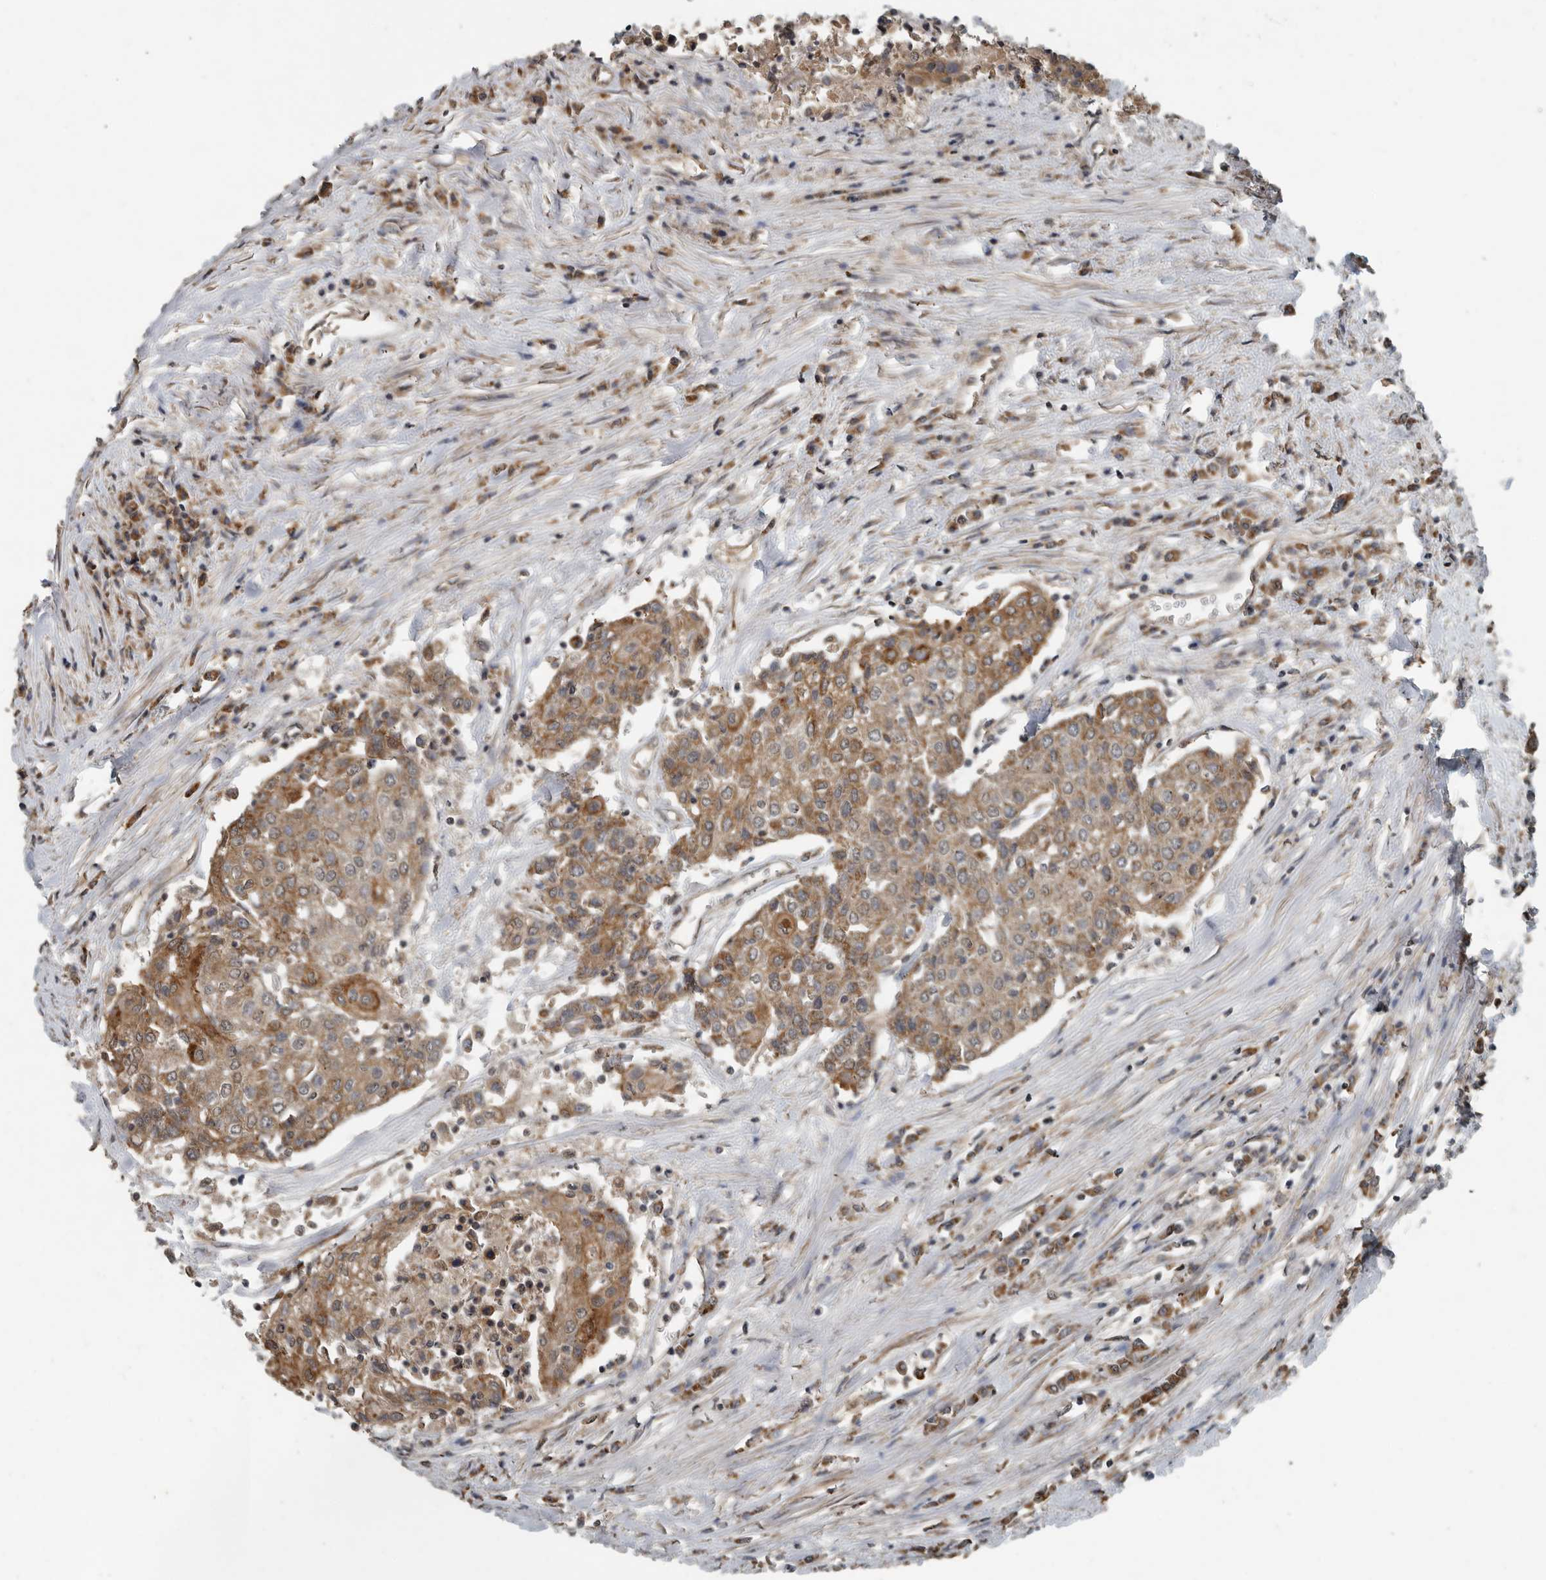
{"staining": {"intensity": "moderate", "quantity": ">75%", "location": "cytoplasmic/membranous"}, "tissue": "urothelial cancer", "cell_type": "Tumor cells", "image_type": "cancer", "snomed": [{"axis": "morphology", "description": "Urothelial carcinoma, High grade"}, {"axis": "topography", "description": "Urinary bladder"}], "caption": "There is medium levels of moderate cytoplasmic/membranous positivity in tumor cells of urothelial cancer, as demonstrated by immunohistochemical staining (brown color).", "gene": "AFAP1", "patient": {"sex": "female", "age": 85}}